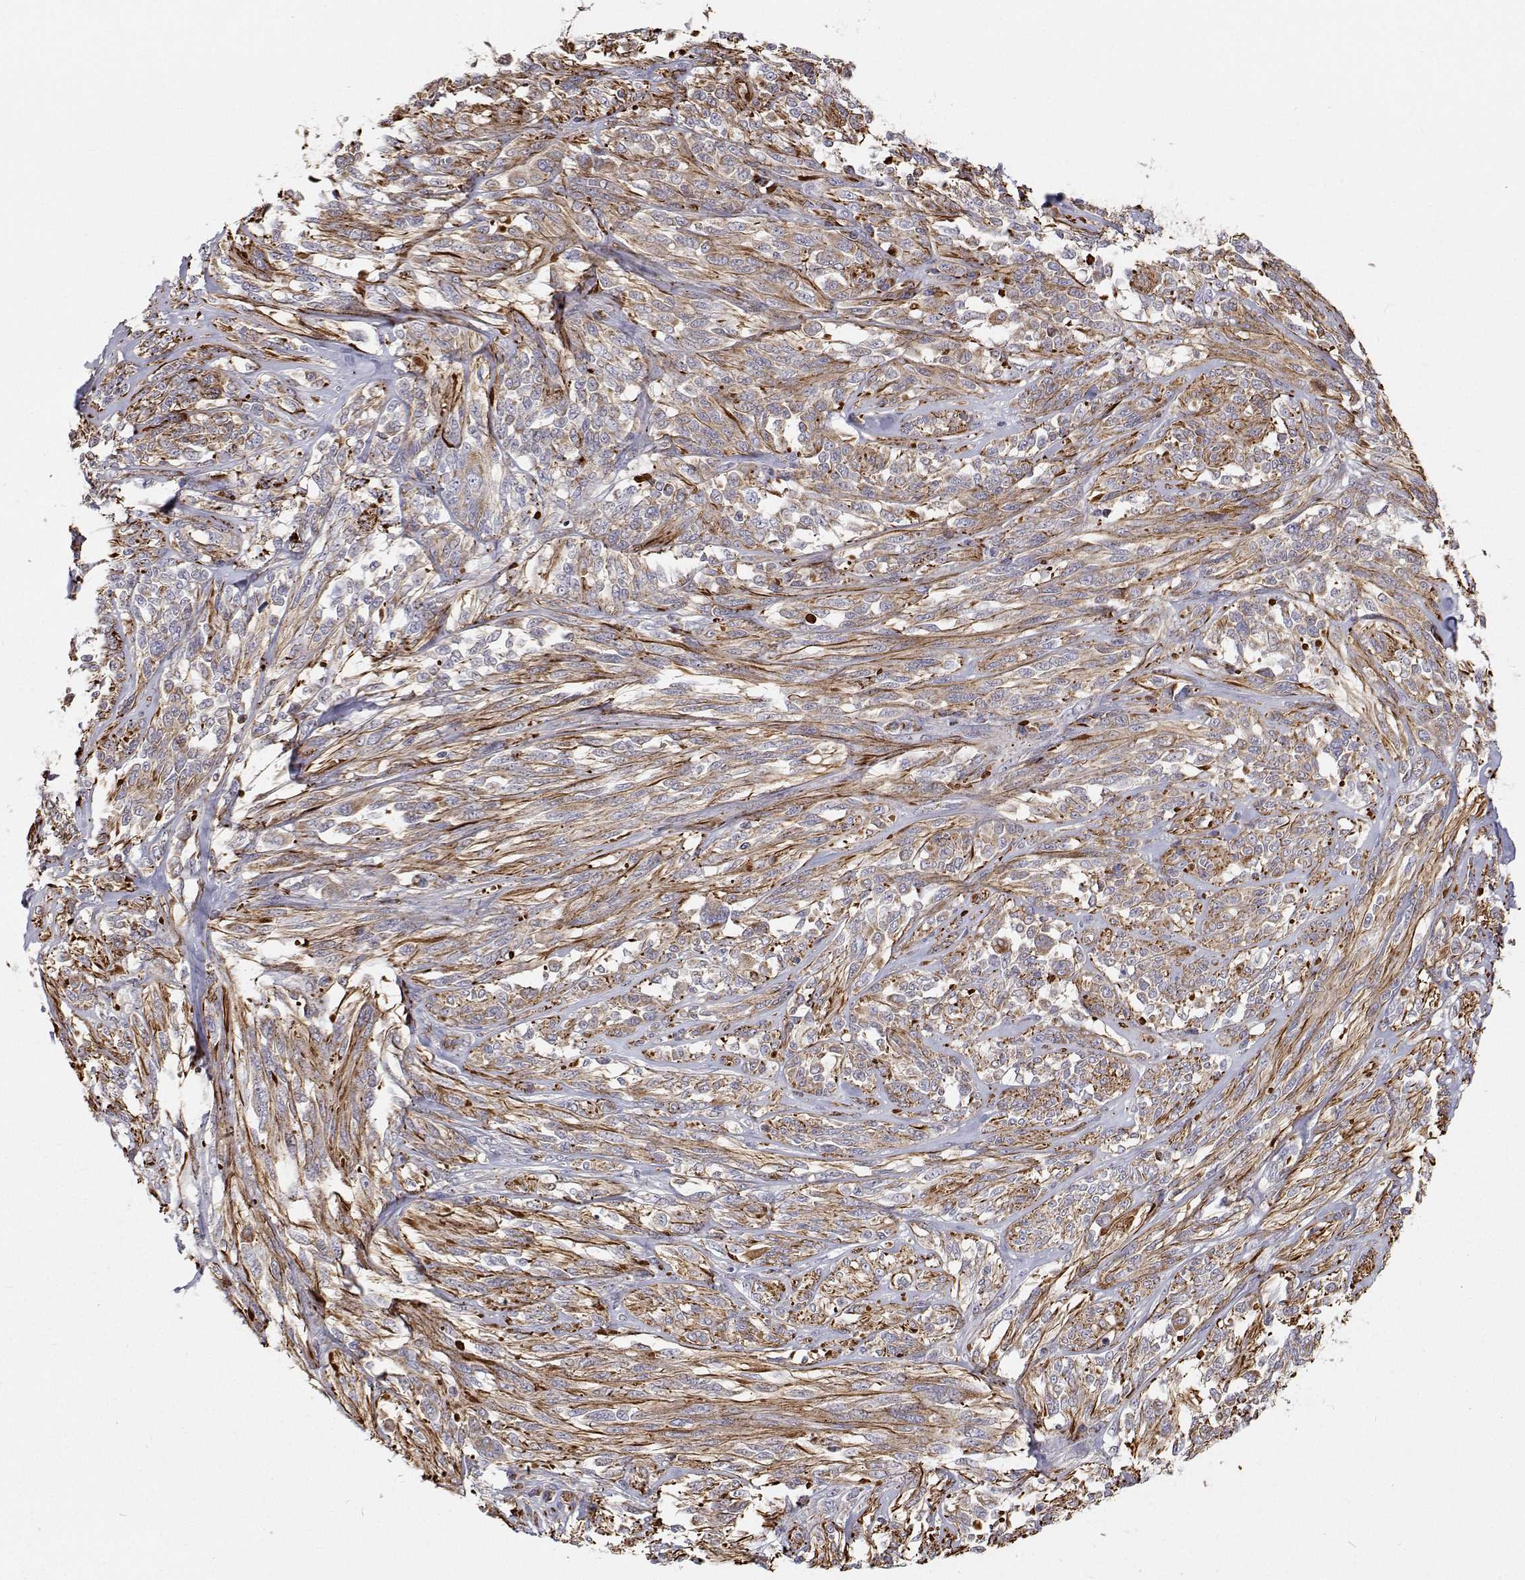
{"staining": {"intensity": "moderate", "quantity": "25%-75%", "location": "cytoplasmic/membranous"}, "tissue": "melanoma", "cell_type": "Tumor cells", "image_type": "cancer", "snomed": [{"axis": "morphology", "description": "Malignant melanoma, NOS"}, {"axis": "topography", "description": "Skin"}], "caption": "A brown stain shows moderate cytoplasmic/membranous staining of a protein in human melanoma tumor cells.", "gene": "SPICE1", "patient": {"sex": "female", "age": 91}}